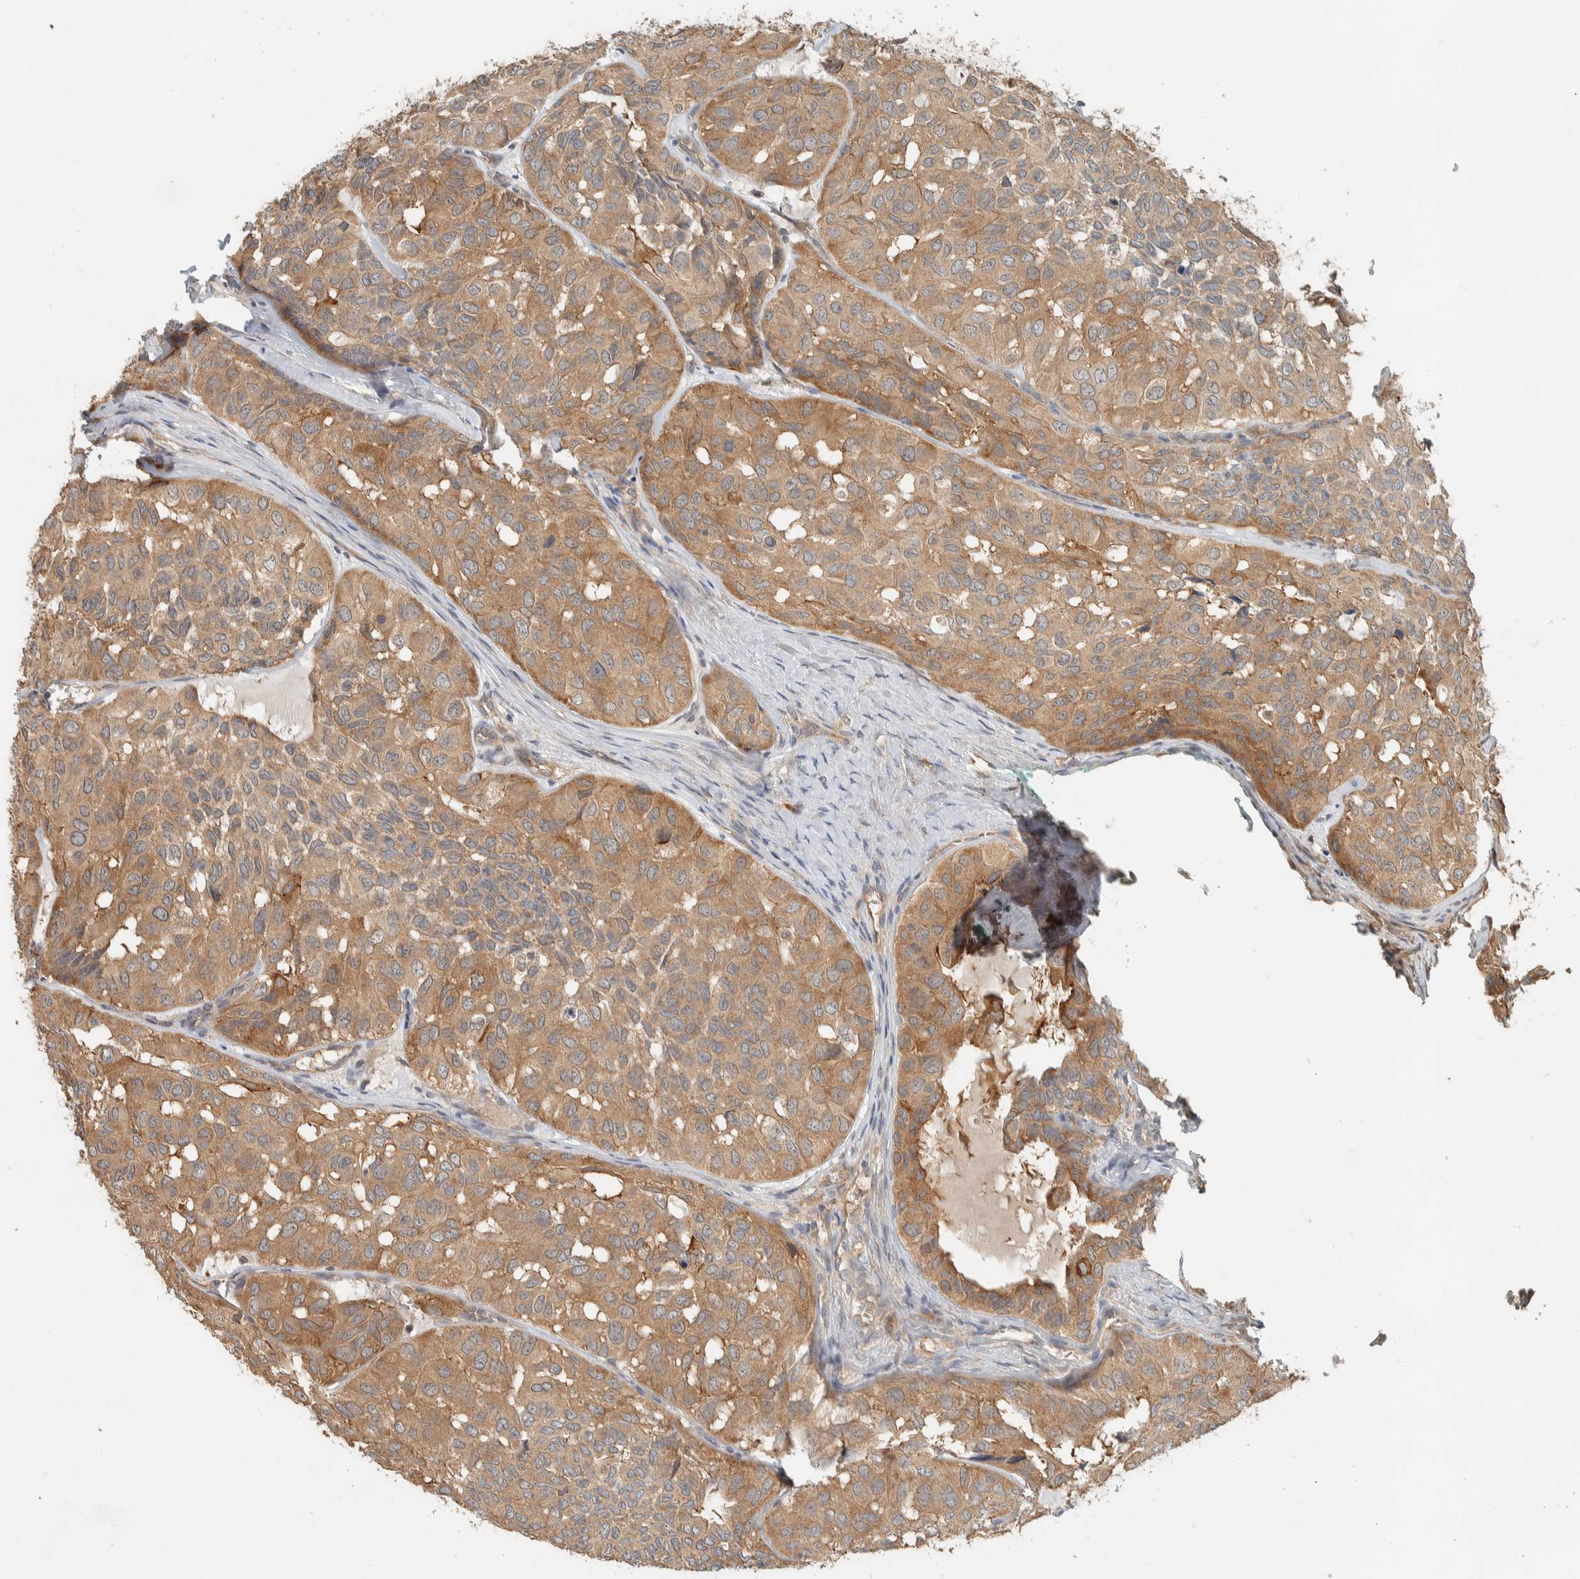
{"staining": {"intensity": "moderate", "quantity": ">75%", "location": "cytoplasmic/membranous"}, "tissue": "head and neck cancer", "cell_type": "Tumor cells", "image_type": "cancer", "snomed": [{"axis": "morphology", "description": "Adenocarcinoma, NOS"}, {"axis": "topography", "description": "Salivary gland, NOS"}, {"axis": "topography", "description": "Head-Neck"}], "caption": "Protein staining demonstrates moderate cytoplasmic/membranous positivity in approximately >75% of tumor cells in head and neck cancer (adenocarcinoma). (Brightfield microscopy of DAB IHC at high magnification).", "gene": "RAB11FIP1", "patient": {"sex": "female", "age": 76}}